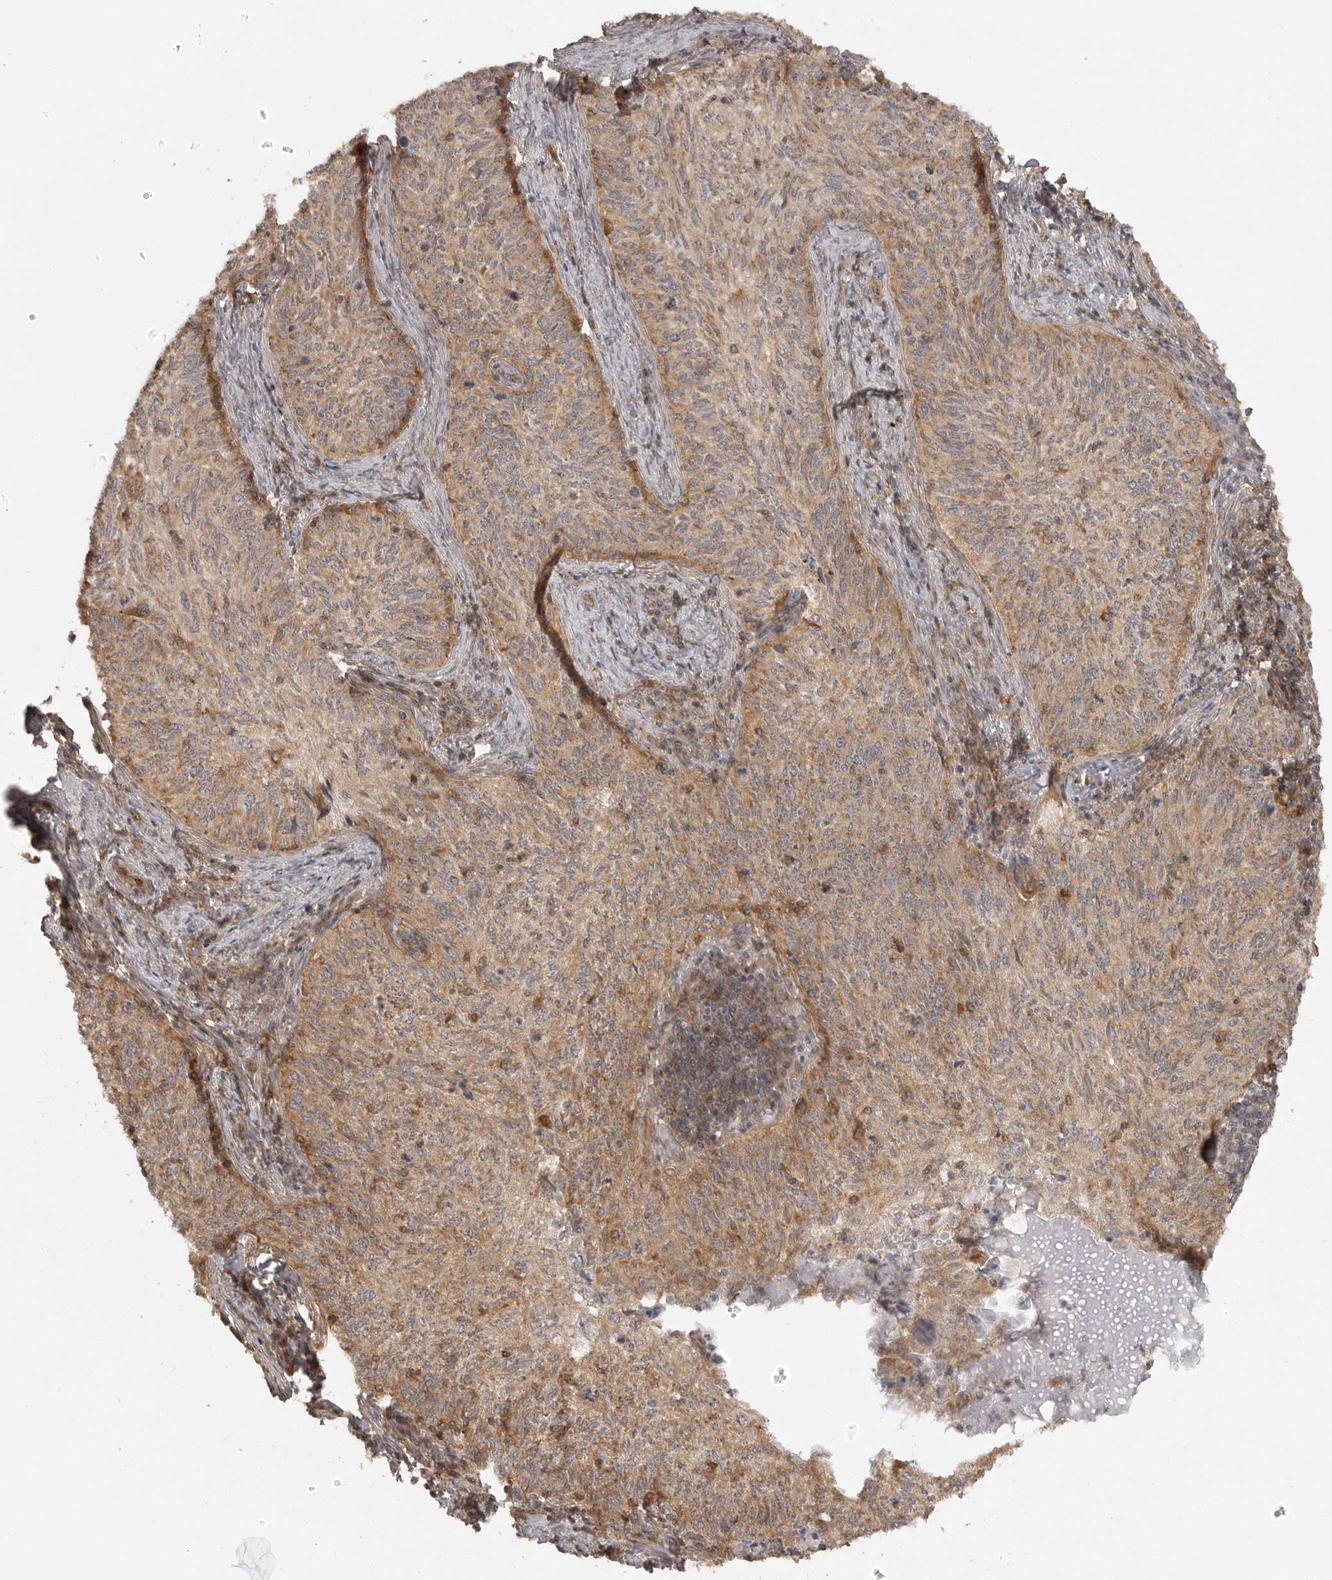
{"staining": {"intensity": "moderate", "quantity": ">75%", "location": "cytoplasmic/membranous"}, "tissue": "cervical cancer", "cell_type": "Tumor cells", "image_type": "cancer", "snomed": [{"axis": "morphology", "description": "Squamous cell carcinoma, NOS"}, {"axis": "topography", "description": "Cervix"}], "caption": "Immunohistochemical staining of cervical cancer exhibits medium levels of moderate cytoplasmic/membranous protein expression in approximately >75% of tumor cells.", "gene": "FAT3", "patient": {"sex": "female", "age": 30}}